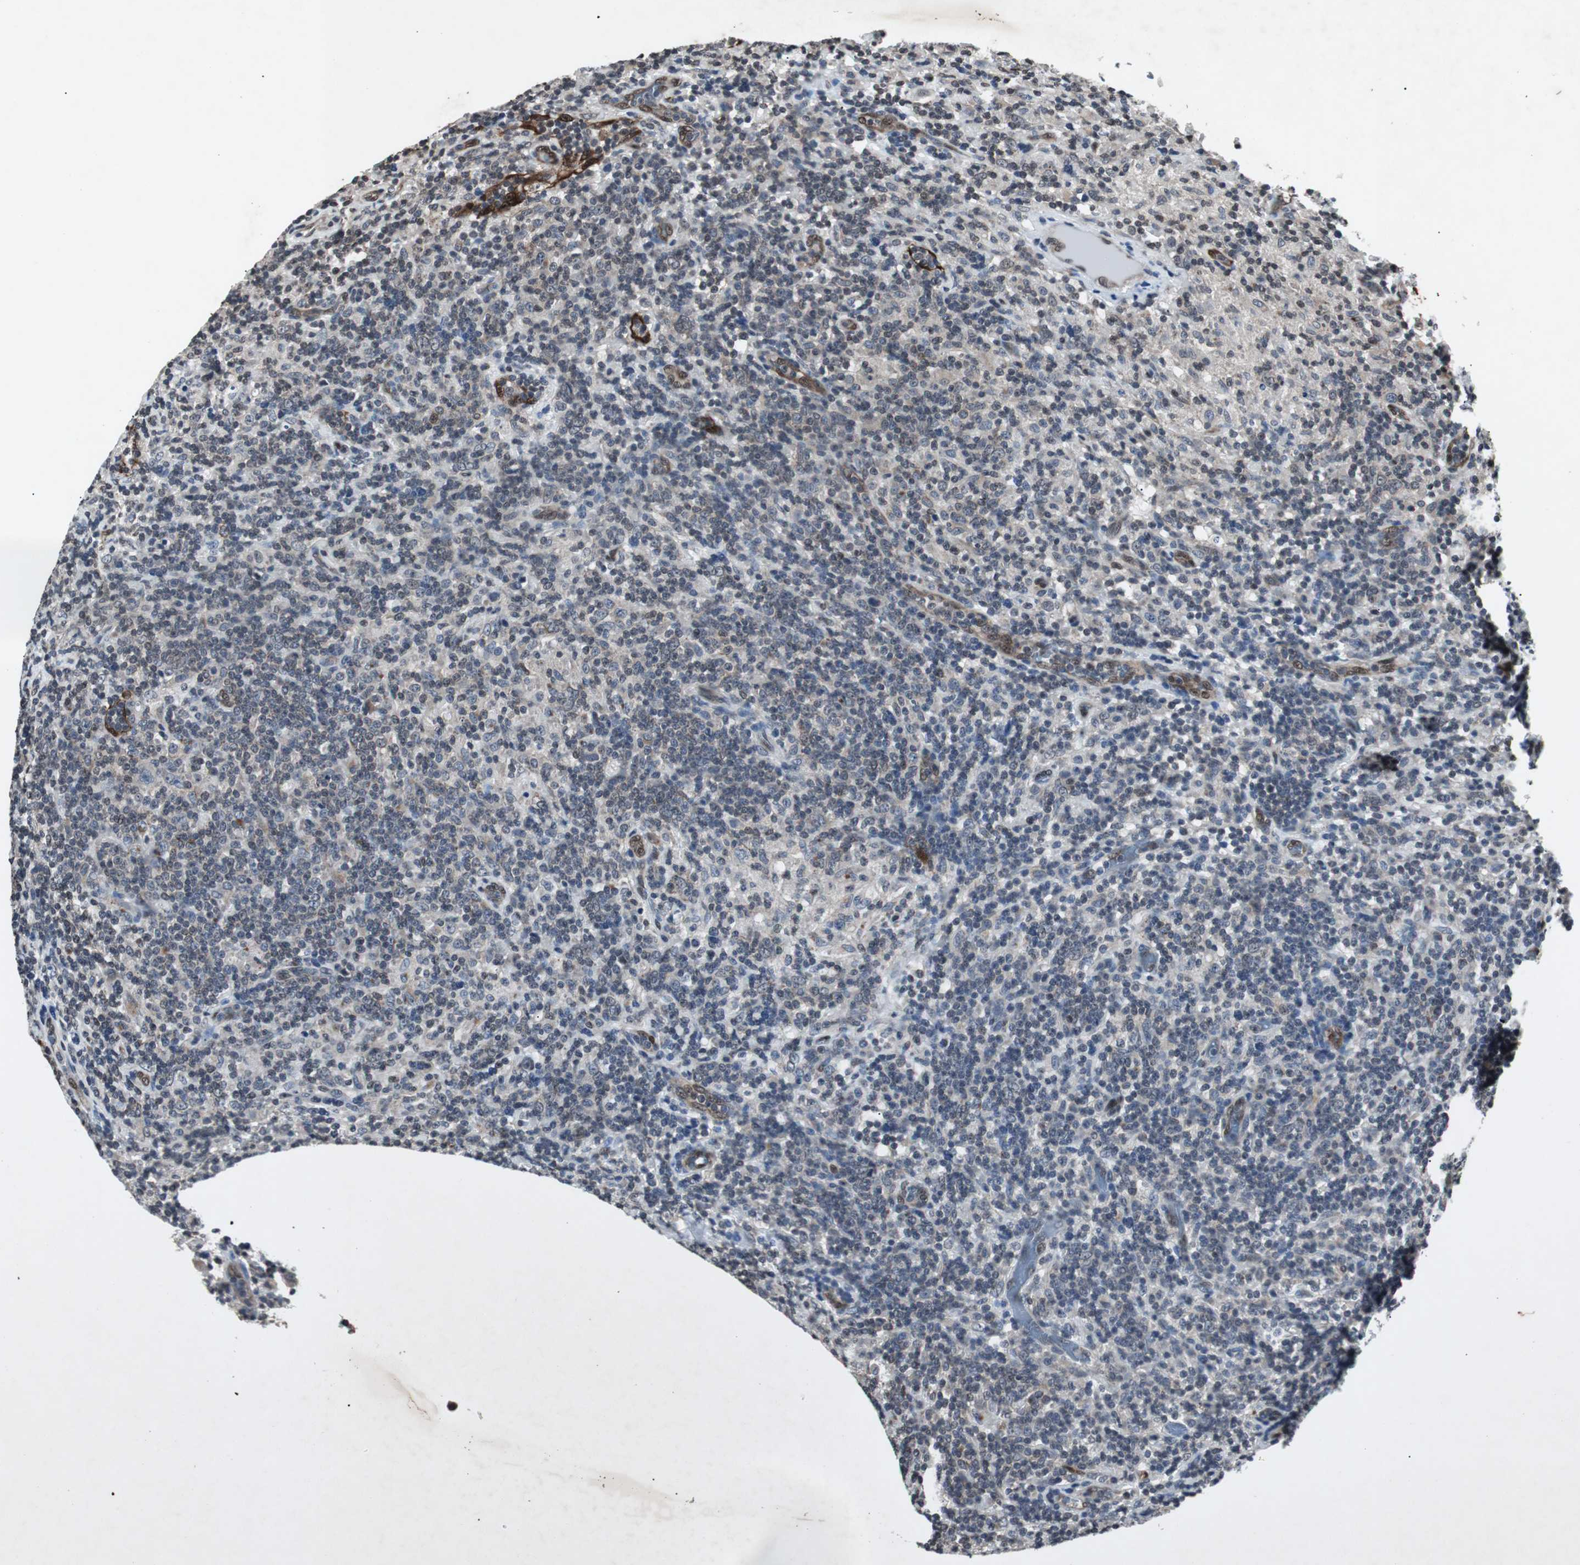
{"staining": {"intensity": "negative", "quantity": "none", "location": "none"}, "tissue": "lymphoma", "cell_type": "Tumor cells", "image_type": "cancer", "snomed": [{"axis": "morphology", "description": "Hodgkin's disease, NOS"}, {"axis": "topography", "description": "Lymph node"}], "caption": "Tumor cells show no significant protein staining in lymphoma.", "gene": "SMAD1", "patient": {"sex": "male", "age": 70}}